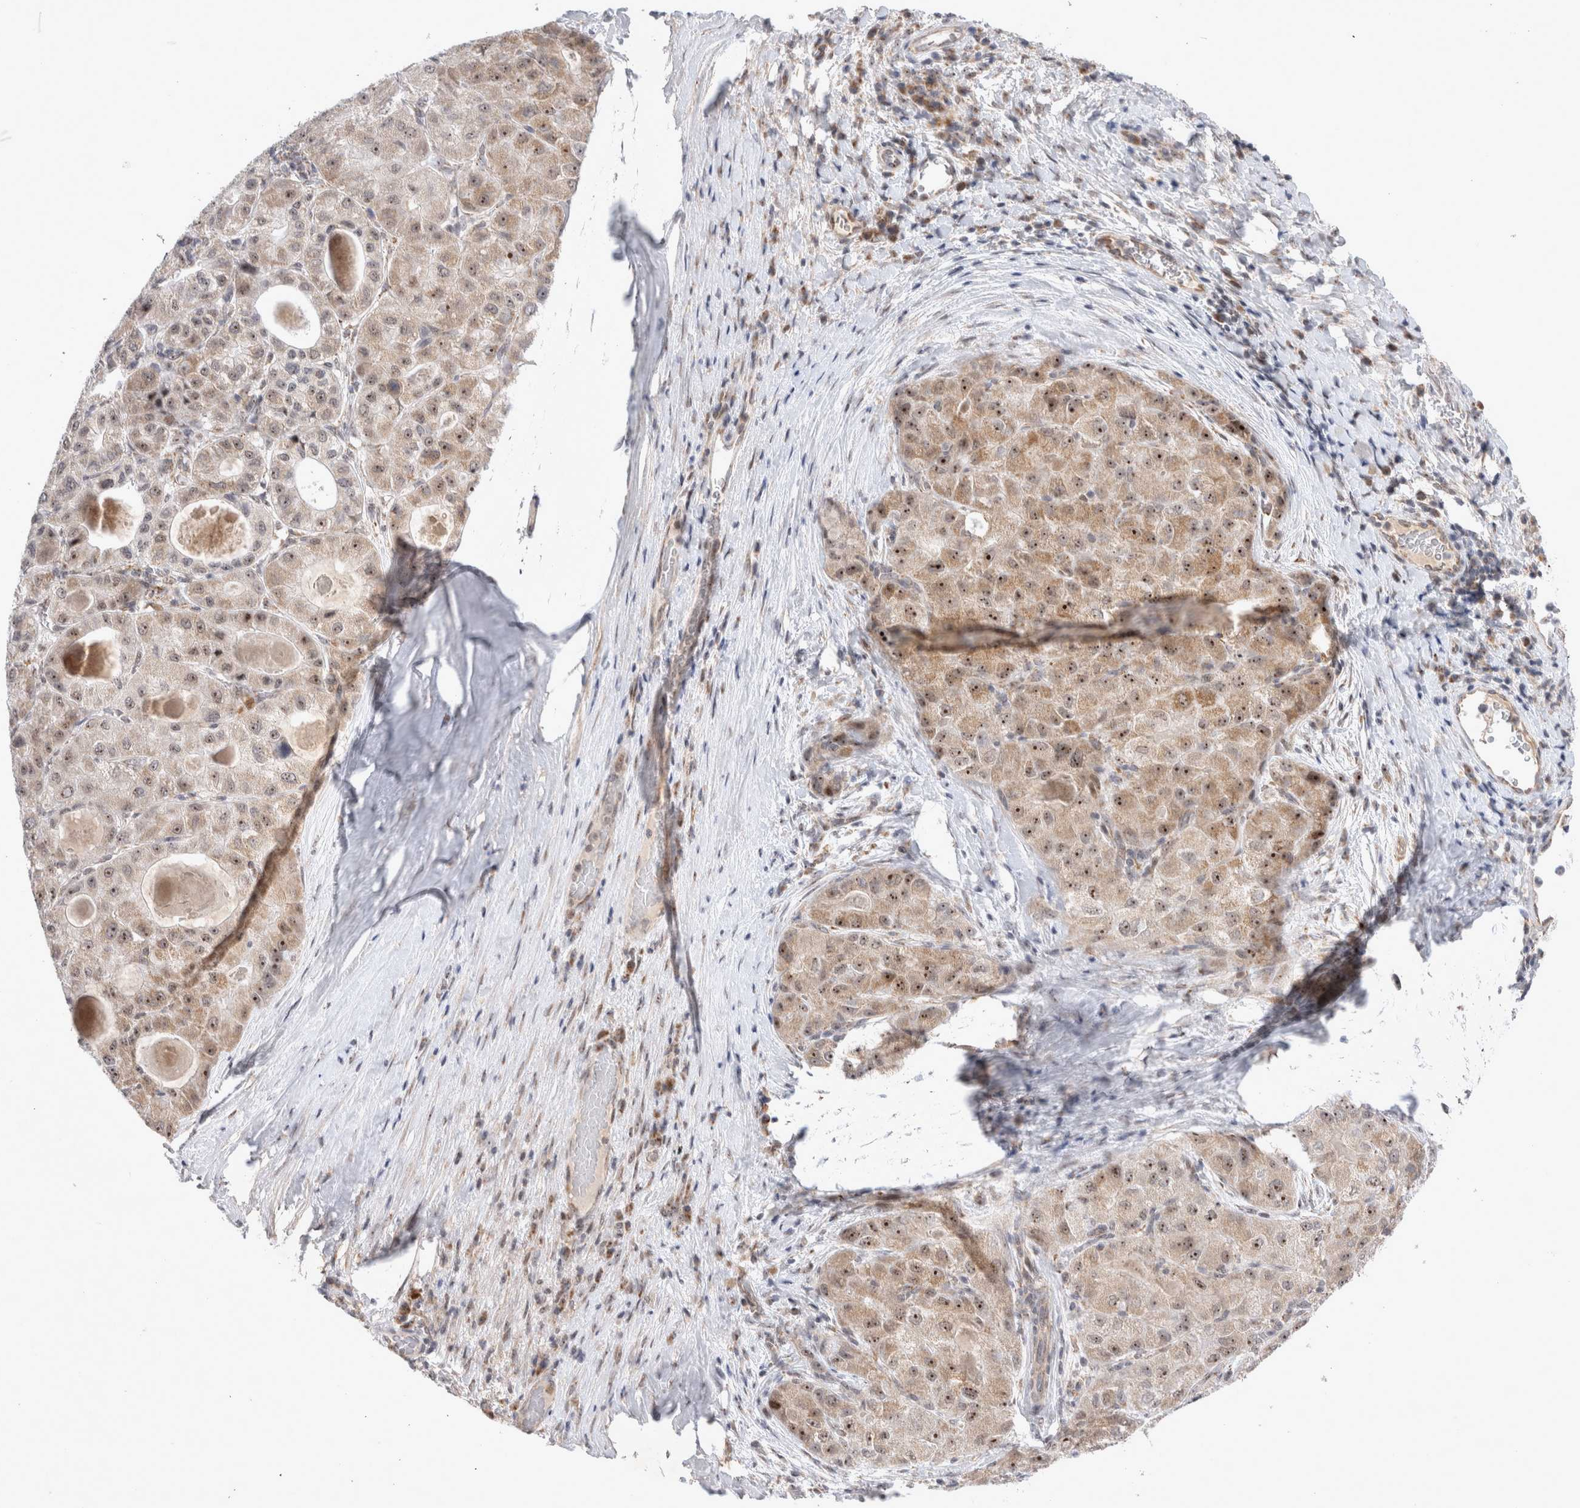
{"staining": {"intensity": "moderate", "quantity": ">75%", "location": "cytoplasmic/membranous,nuclear"}, "tissue": "liver cancer", "cell_type": "Tumor cells", "image_type": "cancer", "snomed": [{"axis": "morphology", "description": "Carcinoma, Hepatocellular, NOS"}, {"axis": "topography", "description": "Liver"}], "caption": "Liver cancer stained with a protein marker shows moderate staining in tumor cells.", "gene": "MRPL37", "patient": {"sex": "male", "age": 80}}